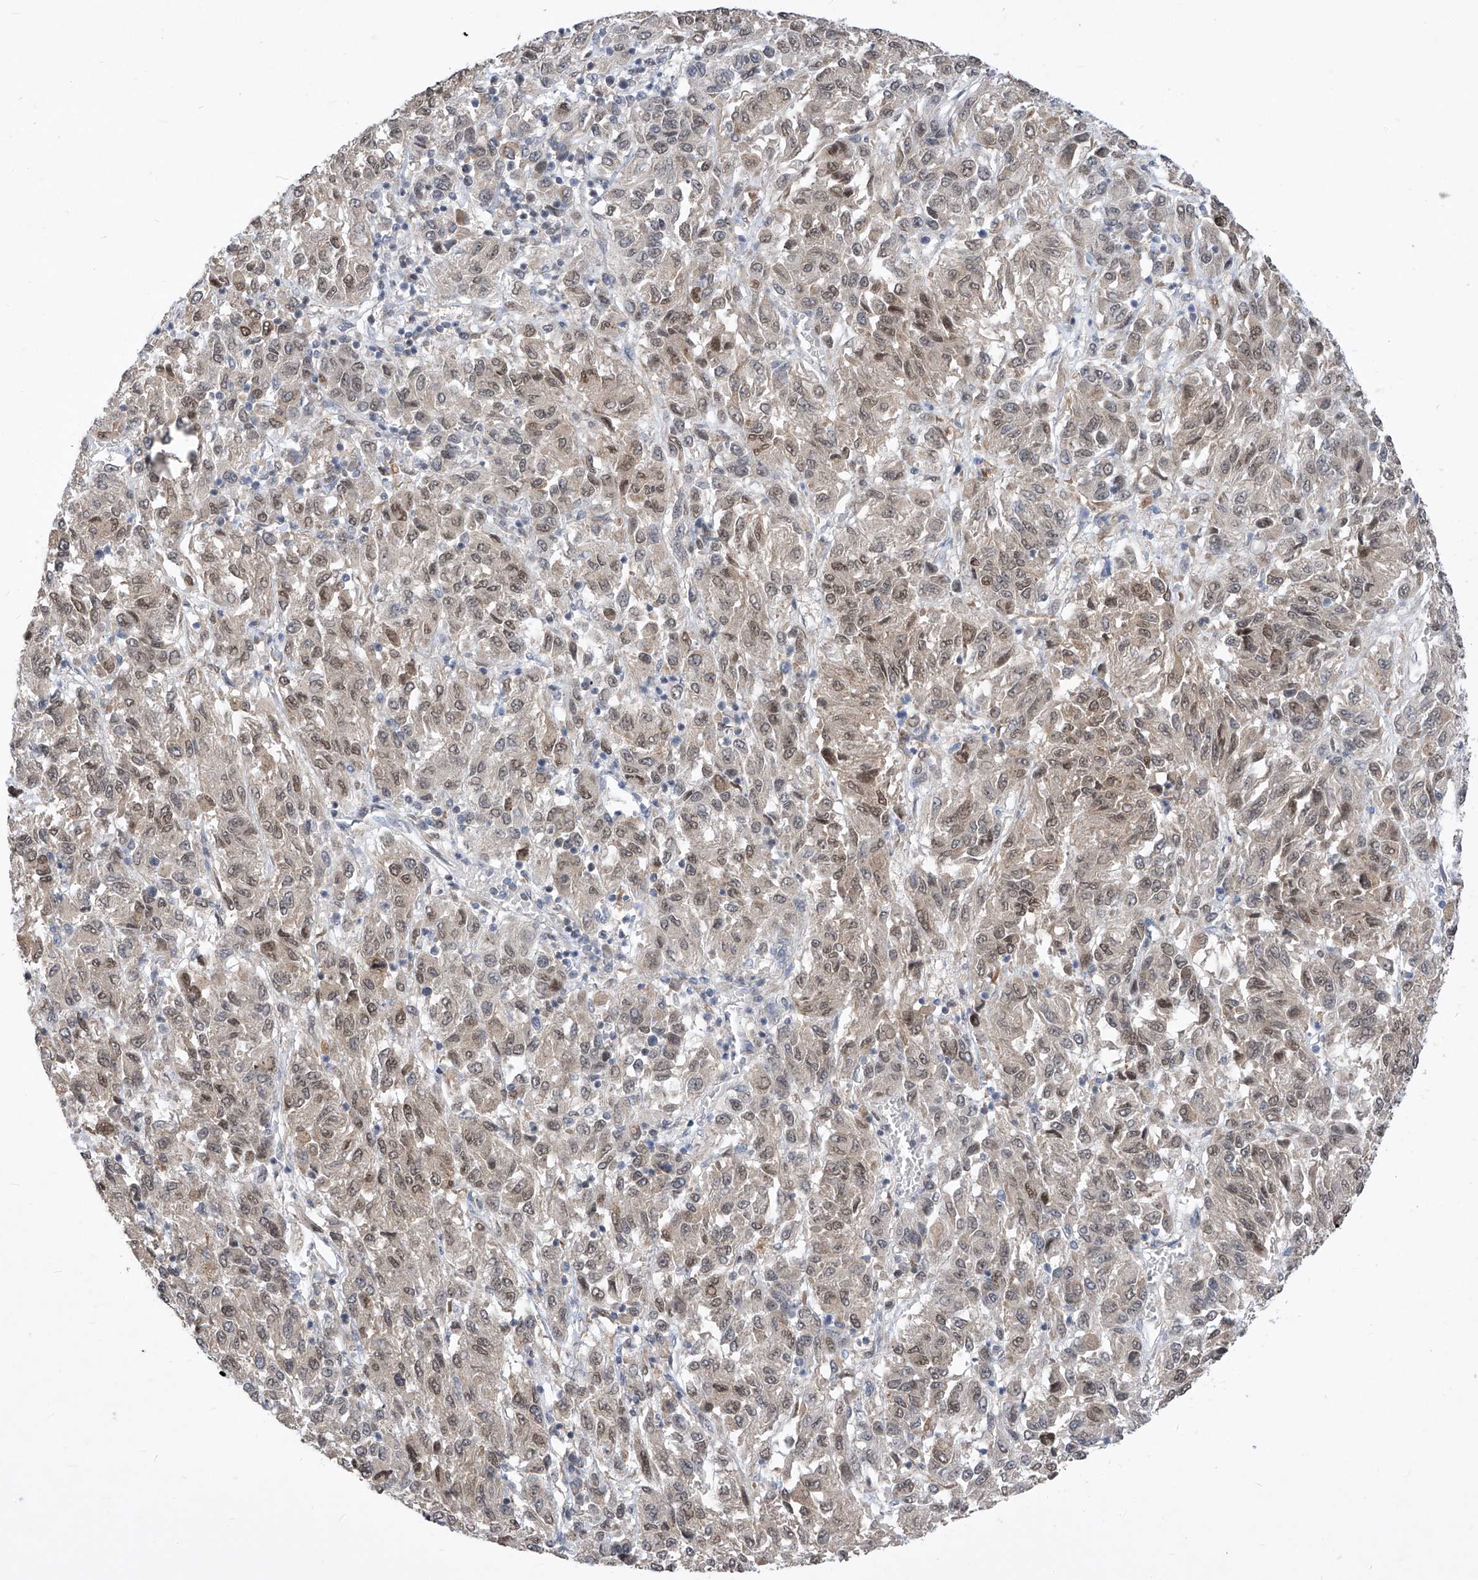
{"staining": {"intensity": "weak", "quantity": "25%-75%", "location": "cytoplasmic/membranous,nuclear"}, "tissue": "melanoma", "cell_type": "Tumor cells", "image_type": "cancer", "snomed": [{"axis": "morphology", "description": "Malignant melanoma, Metastatic site"}, {"axis": "topography", "description": "Lung"}], "caption": "About 25%-75% of tumor cells in melanoma demonstrate weak cytoplasmic/membranous and nuclear protein positivity as visualized by brown immunohistochemical staining.", "gene": "CETN2", "patient": {"sex": "male", "age": 64}}